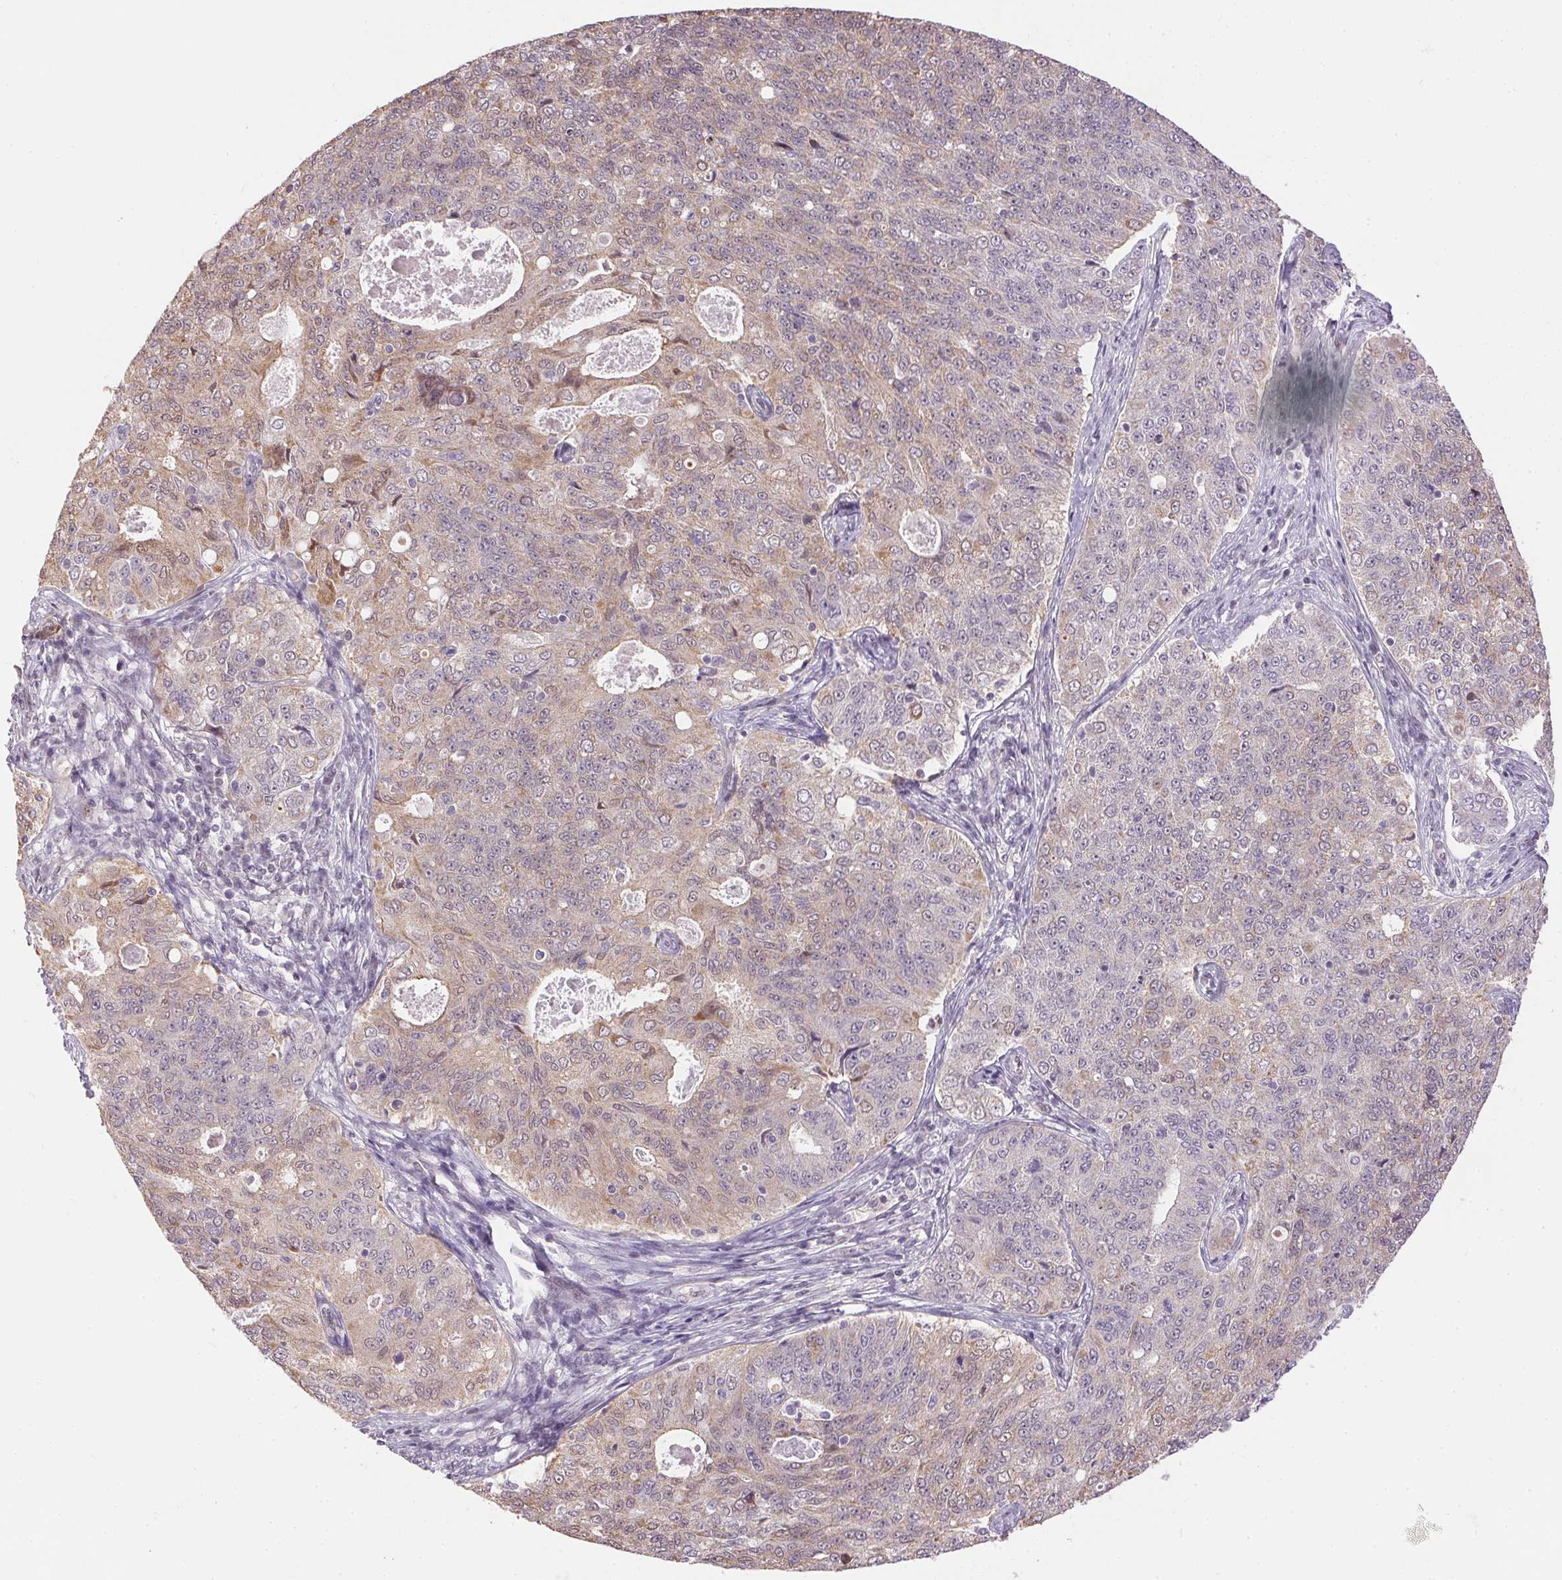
{"staining": {"intensity": "weak", "quantity": "25%-75%", "location": "cytoplasmic/membranous"}, "tissue": "endometrial cancer", "cell_type": "Tumor cells", "image_type": "cancer", "snomed": [{"axis": "morphology", "description": "Adenocarcinoma, NOS"}, {"axis": "topography", "description": "Endometrium"}], "caption": "Tumor cells reveal weak cytoplasmic/membranous expression in approximately 25%-75% of cells in endometrial cancer (adenocarcinoma).", "gene": "SC5D", "patient": {"sex": "female", "age": 43}}